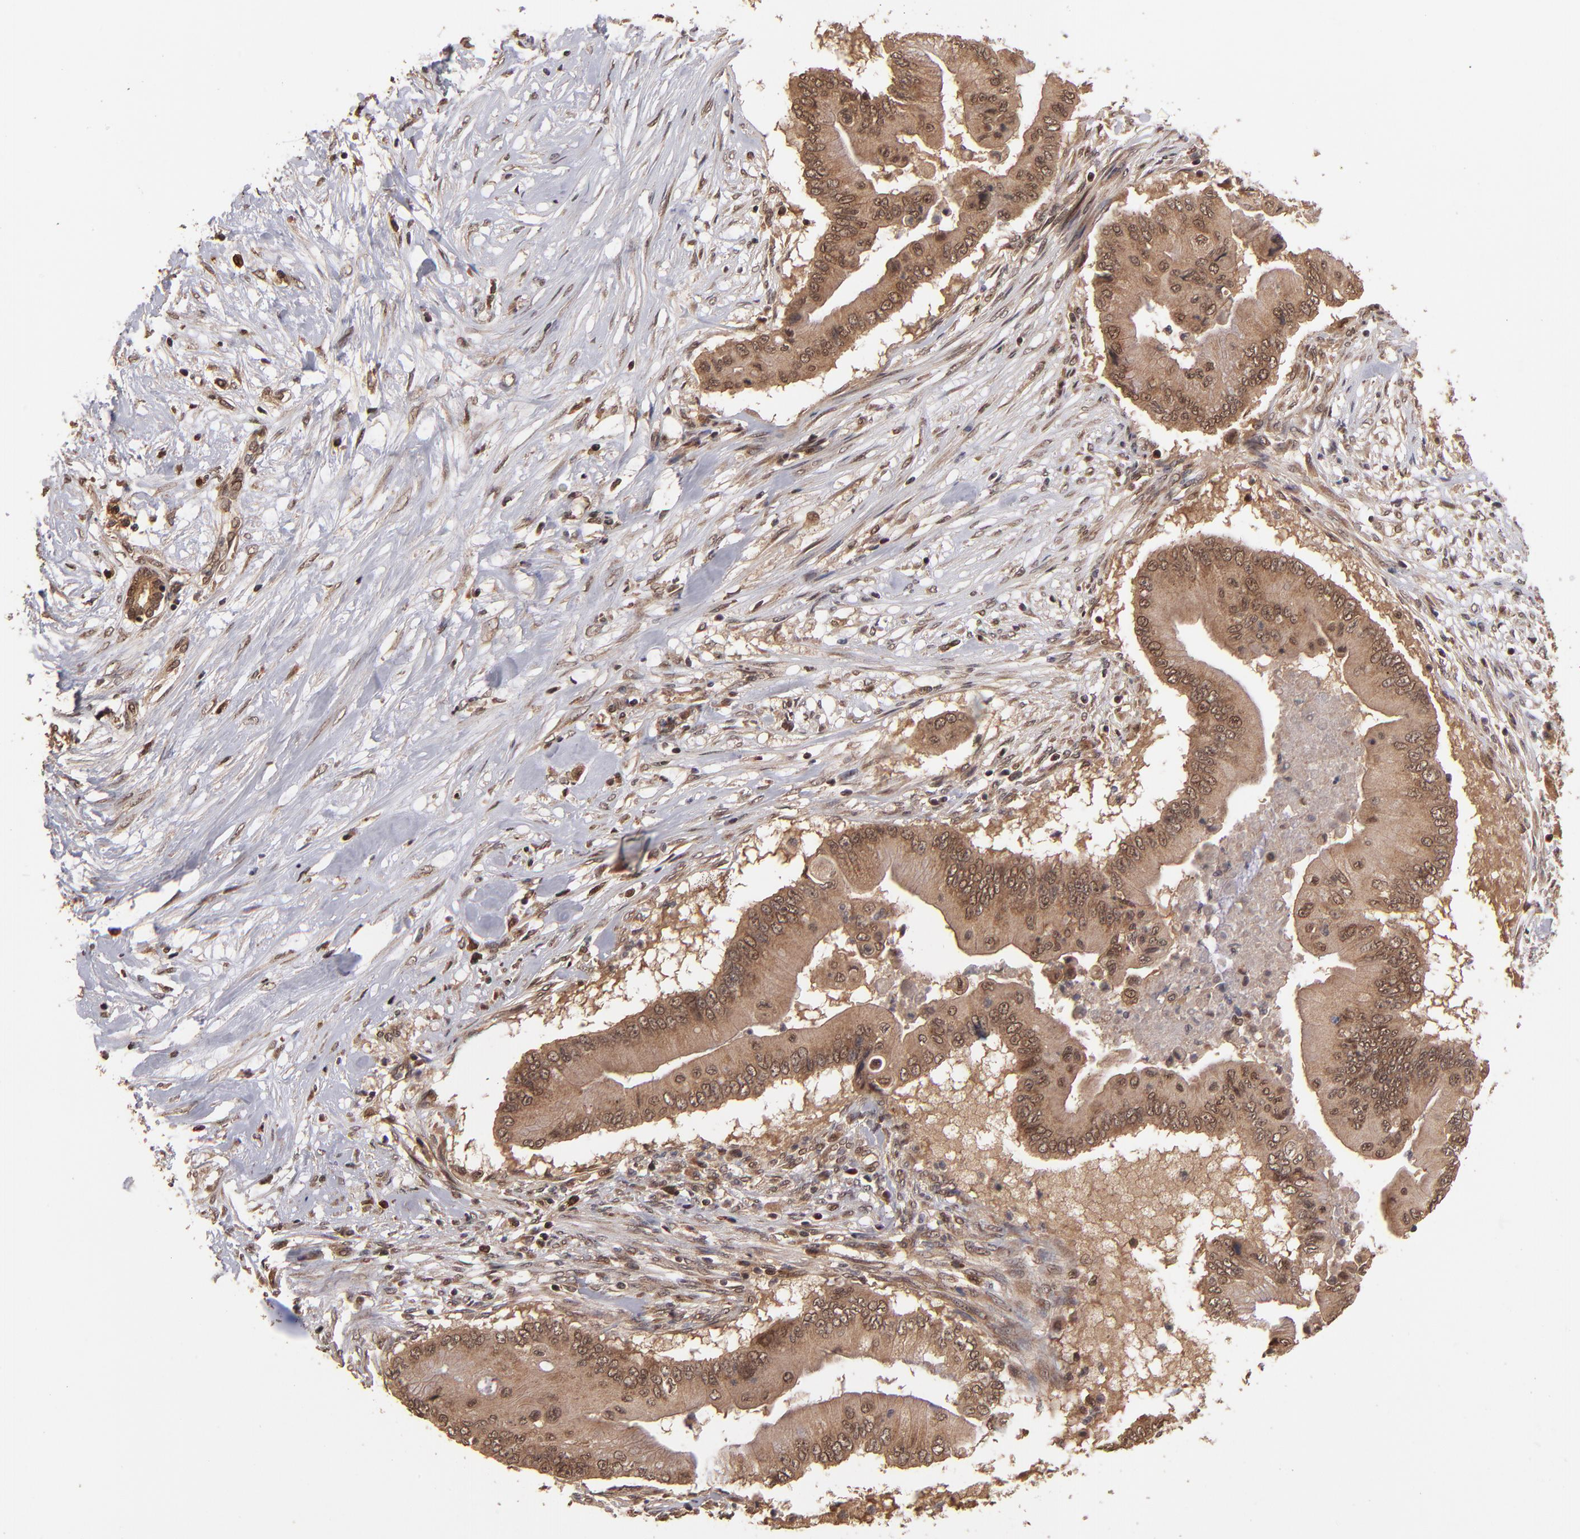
{"staining": {"intensity": "strong", "quantity": ">75%", "location": "cytoplasmic/membranous"}, "tissue": "pancreatic cancer", "cell_type": "Tumor cells", "image_type": "cancer", "snomed": [{"axis": "morphology", "description": "Adenocarcinoma, NOS"}, {"axis": "topography", "description": "Pancreas"}], "caption": "Strong cytoplasmic/membranous expression is appreciated in about >75% of tumor cells in pancreatic adenocarcinoma. Nuclei are stained in blue.", "gene": "NFE2L2", "patient": {"sex": "male", "age": 62}}